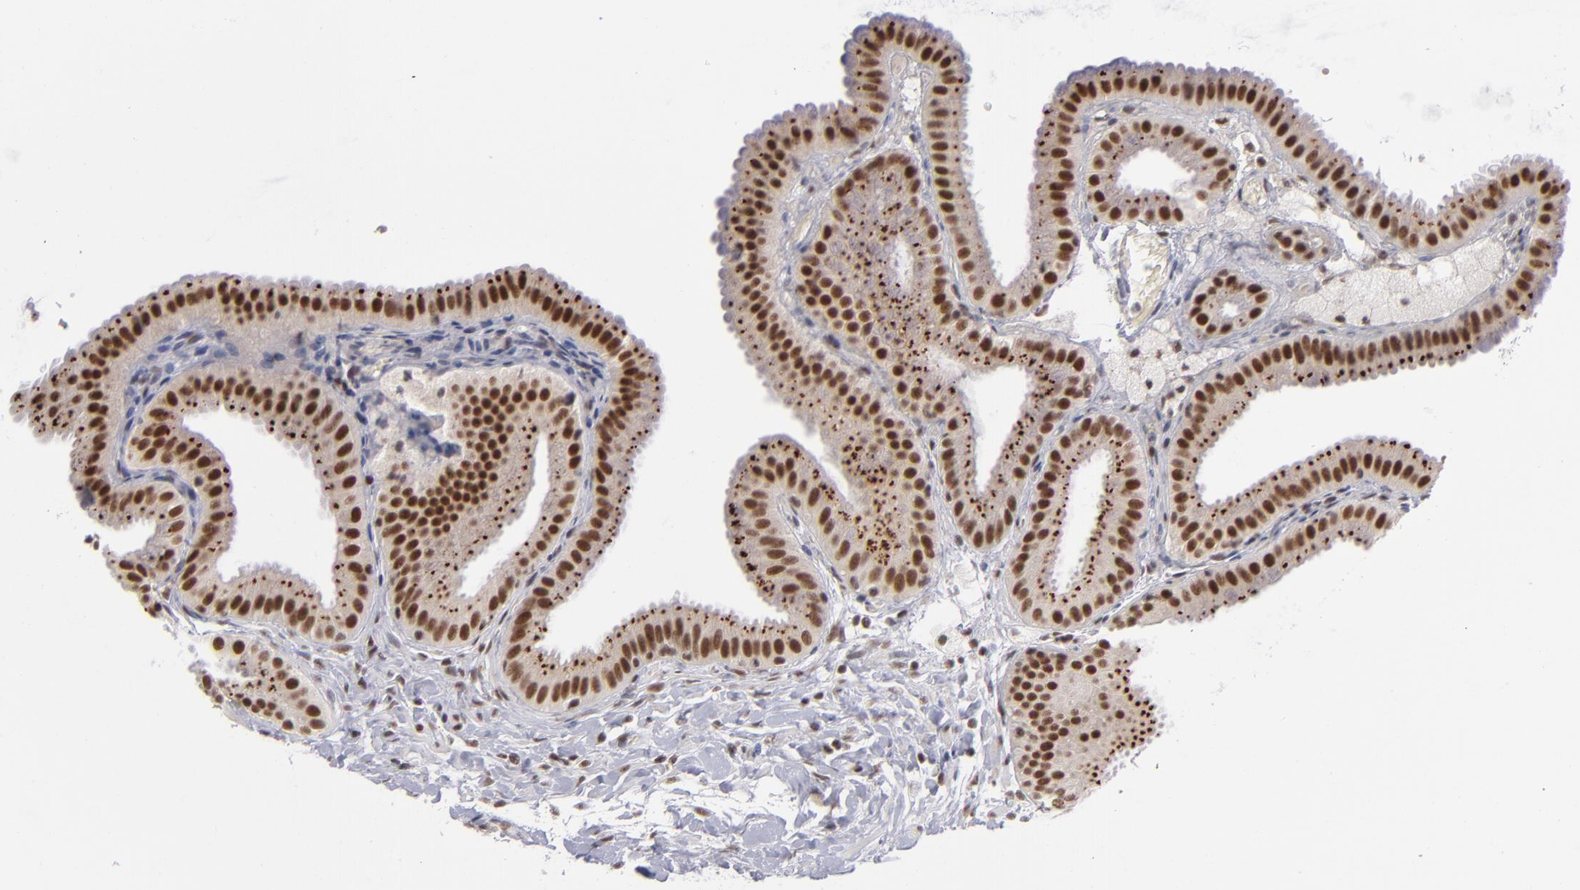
{"staining": {"intensity": "moderate", "quantity": ">75%", "location": "nuclear"}, "tissue": "gallbladder", "cell_type": "Glandular cells", "image_type": "normal", "snomed": [{"axis": "morphology", "description": "Normal tissue, NOS"}, {"axis": "topography", "description": "Gallbladder"}], "caption": "Immunohistochemical staining of benign human gallbladder shows >75% levels of moderate nuclear protein expression in about >75% of glandular cells.", "gene": "MLLT3", "patient": {"sex": "female", "age": 63}}